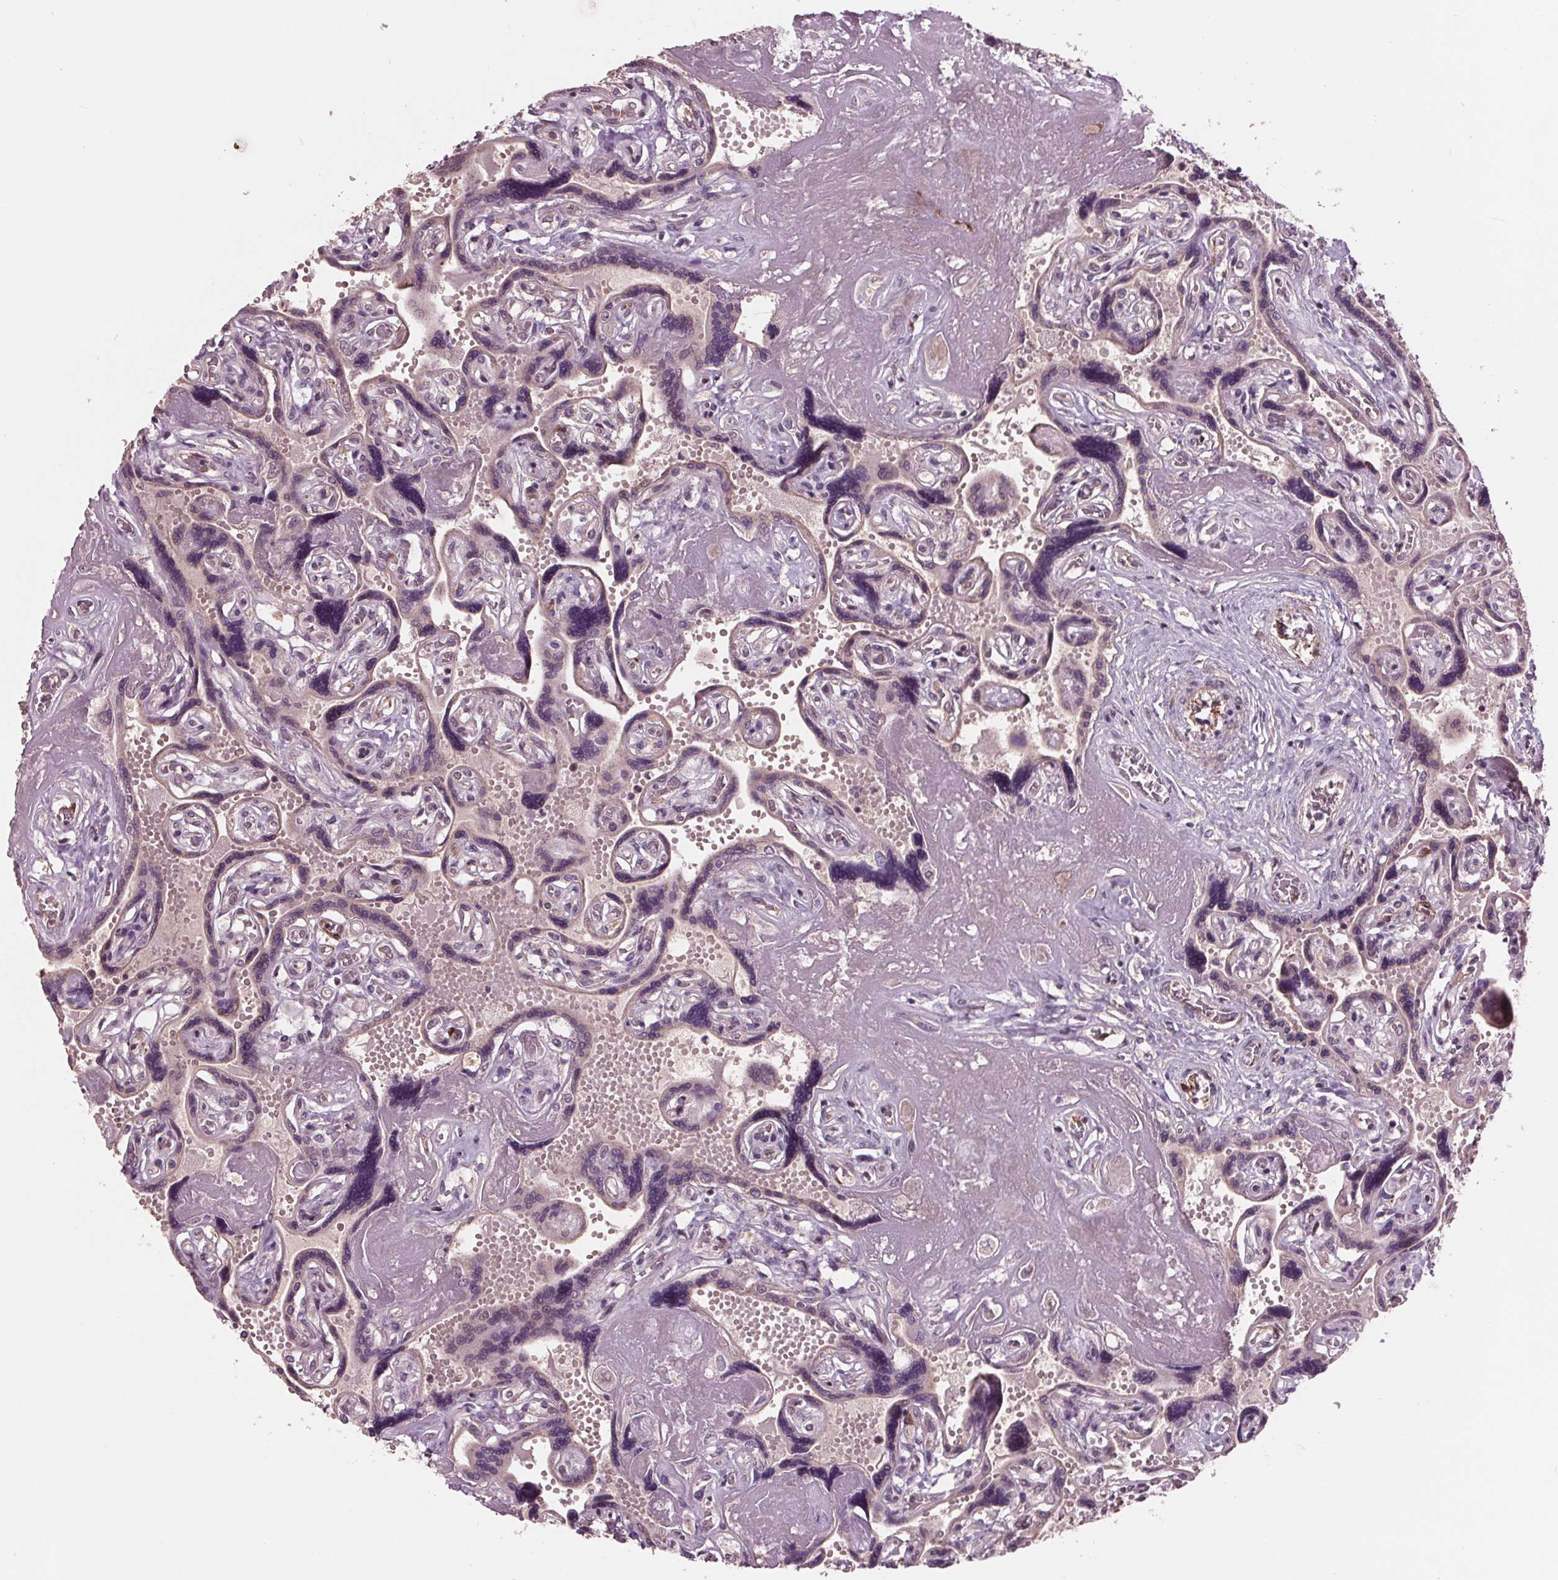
{"staining": {"intensity": "weak", "quantity": "<25%", "location": "nuclear"}, "tissue": "placenta", "cell_type": "Decidual cells", "image_type": "normal", "snomed": [{"axis": "morphology", "description": "Normal tissue, NOS"}, {"axis": "topography", "description": "Placenta"}], "caption": "Decidual cells are negative for protein expression in normal human placenta.", "gene": "MAPK8", "patient": {"sex": "female", "age": 32}}